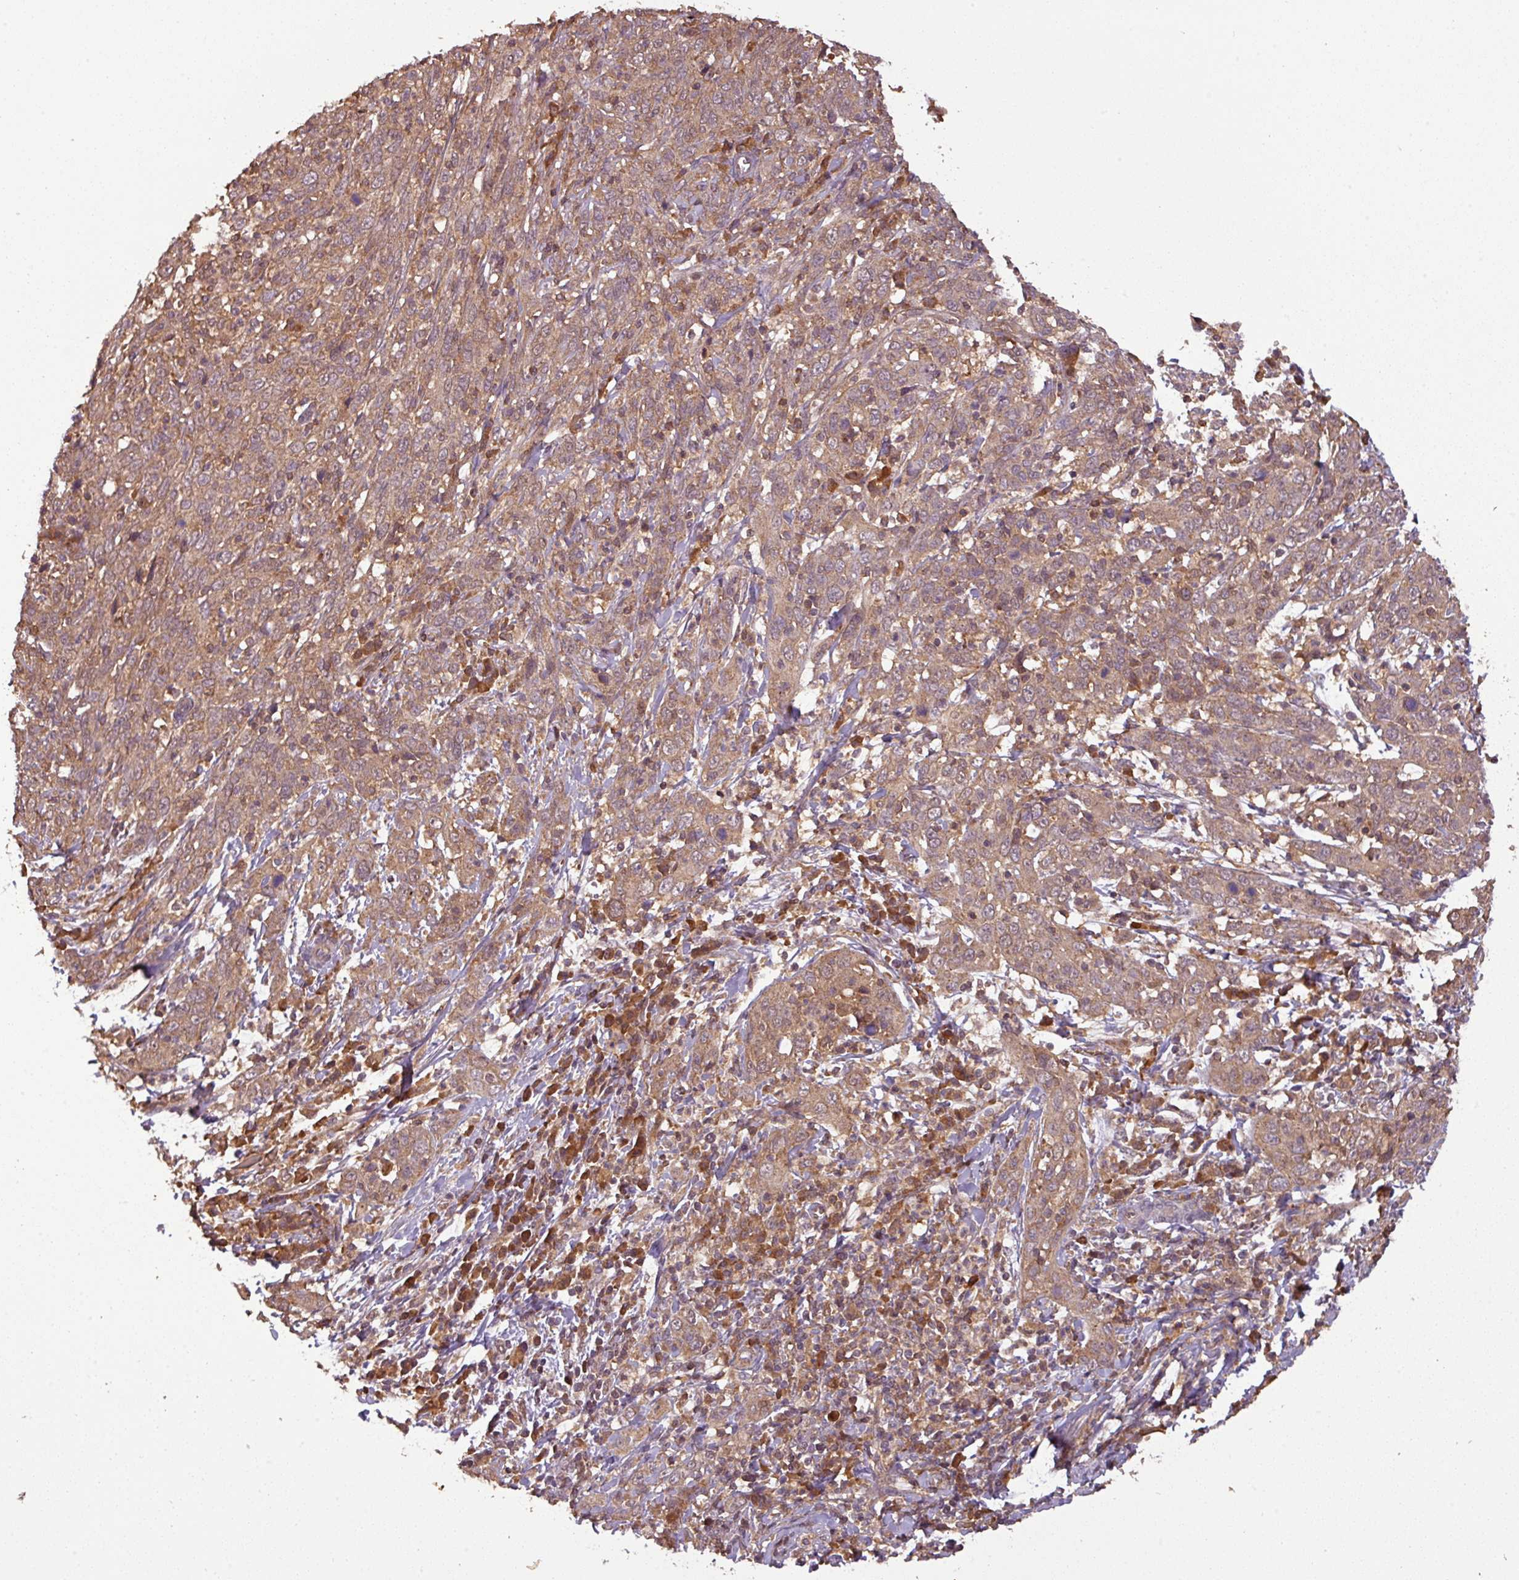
{"staining": {"intensity": "moderate", "quantity": ">75%", "location": "cytoplasmic/membranous"}, "tissue": "cervical cancer", "cell_type": "Tumor cells", "image_type": "cancer", "snomed": [{"axis": "morphology", "description": "Squamous cell carcinoma, NOS"}, {"axis": "topography", "description": "Cervix"}], "caption": "Immunohistochemistry histopathology image of neoplastic tissue: squamous cell carcinoma (cervical) stained using immunohistochemistry shows medium levels of moderate protein expression localized specifically in the cytoplasmic/membranous of tumor cells, appearing as a cytoplasmic/membranous brown color.", "gene": "NT5C3A", "patient": {"sex": "female", "age": 46}}